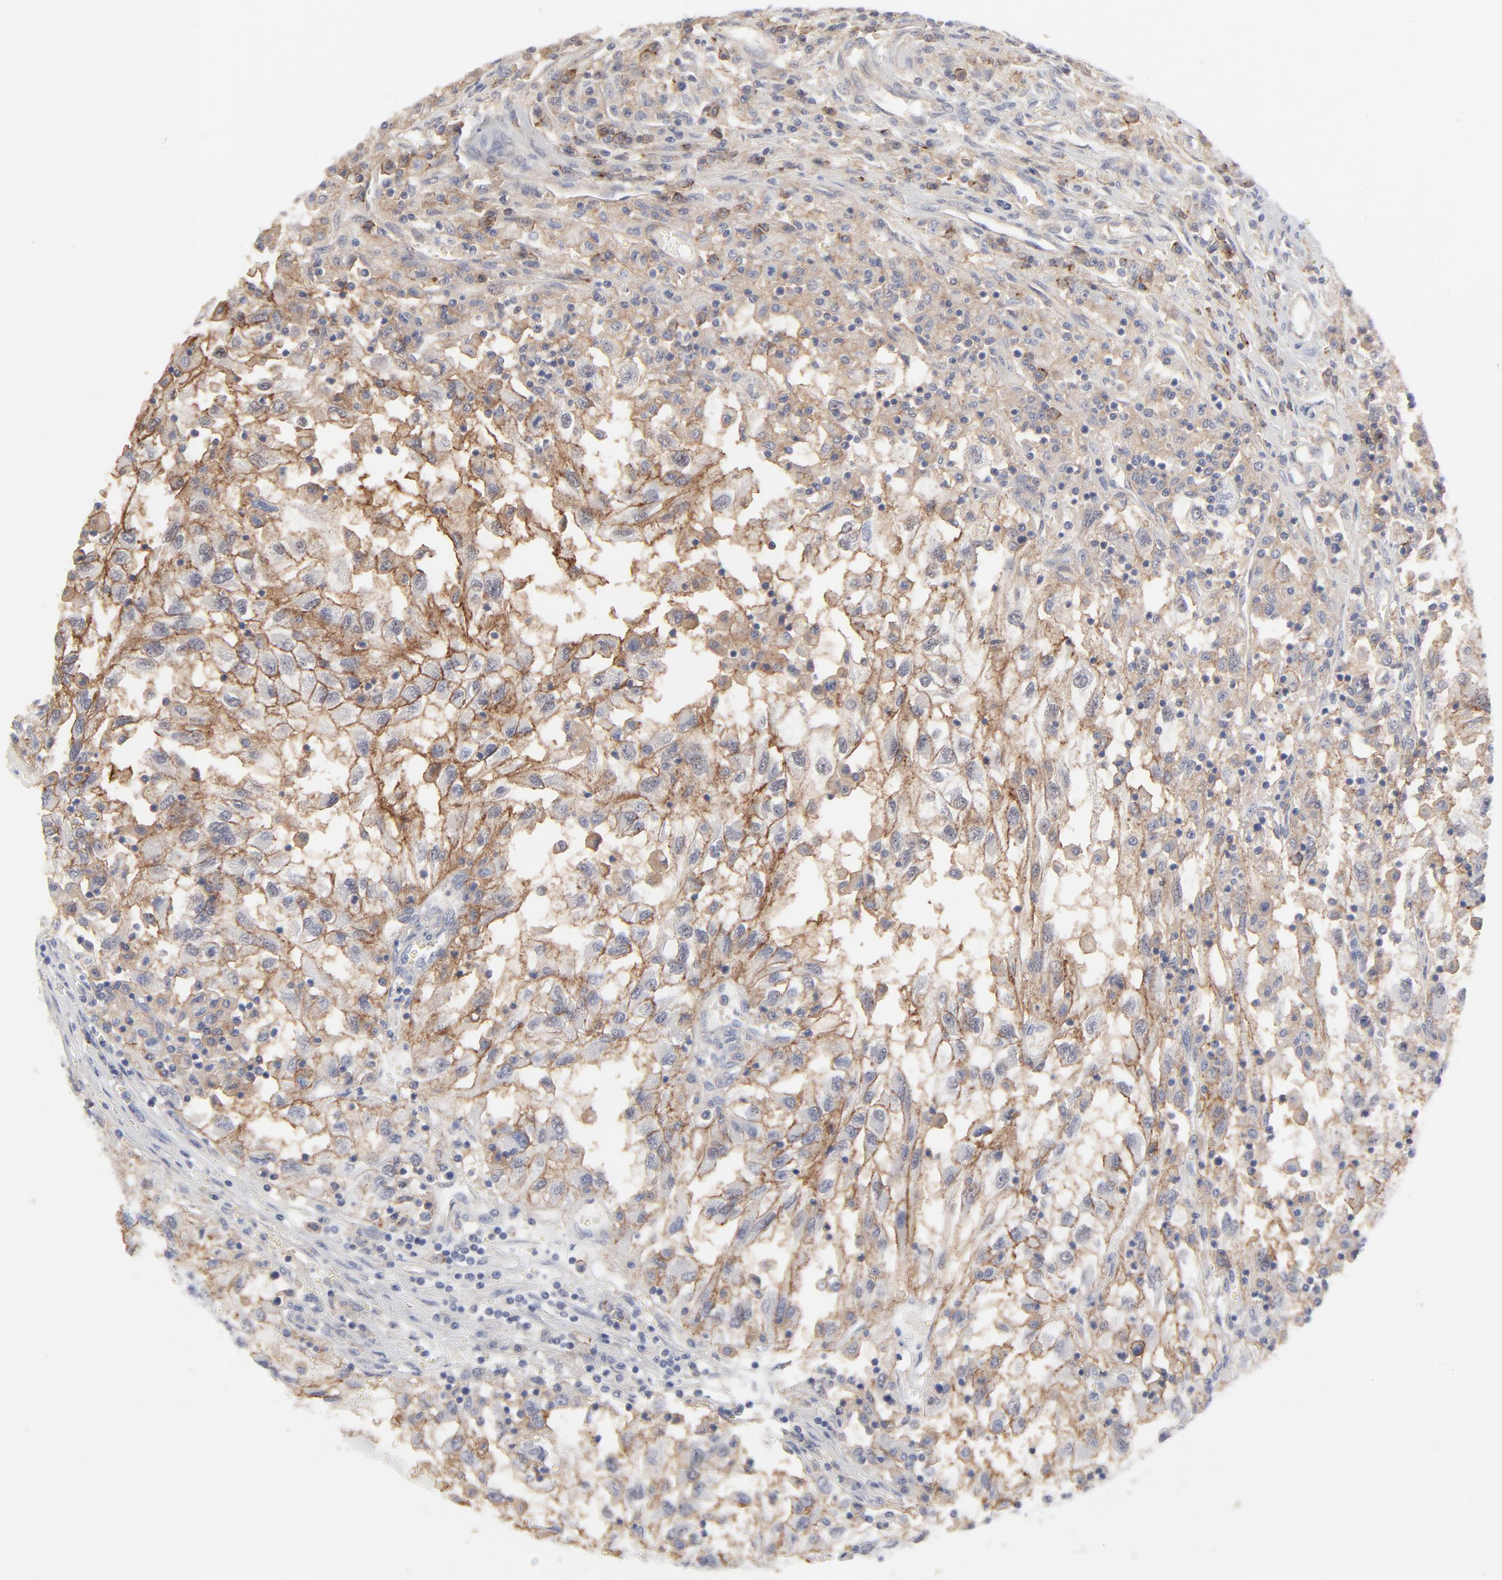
{"staining": {"intensity": "moderate", "quantity": ">75%", "location": "cytoplasmic/membranous"}, "tissue": "renal cancer", "cell_type": "Tumor cells", "image_type": "cancer", "snomed": [{"axis": "morphology", "description": "Normal tissue, NOS"}, {"axis": "morphology", "description": "Adenocarcinoma, NOS"}, {"axis": "topography", "description": "Kidney"}], "caption": "The photomicrograph shows staining of renal cancer (adenocarcinoma), revealing moderate cytoplasmic/membranous protein staining (brown color) within tumor cells. The protein is shown in brown color, while the nuclei are stained blue.", "gene": "SLC16A1", "patient": {"sex": "male", "age": 71}}